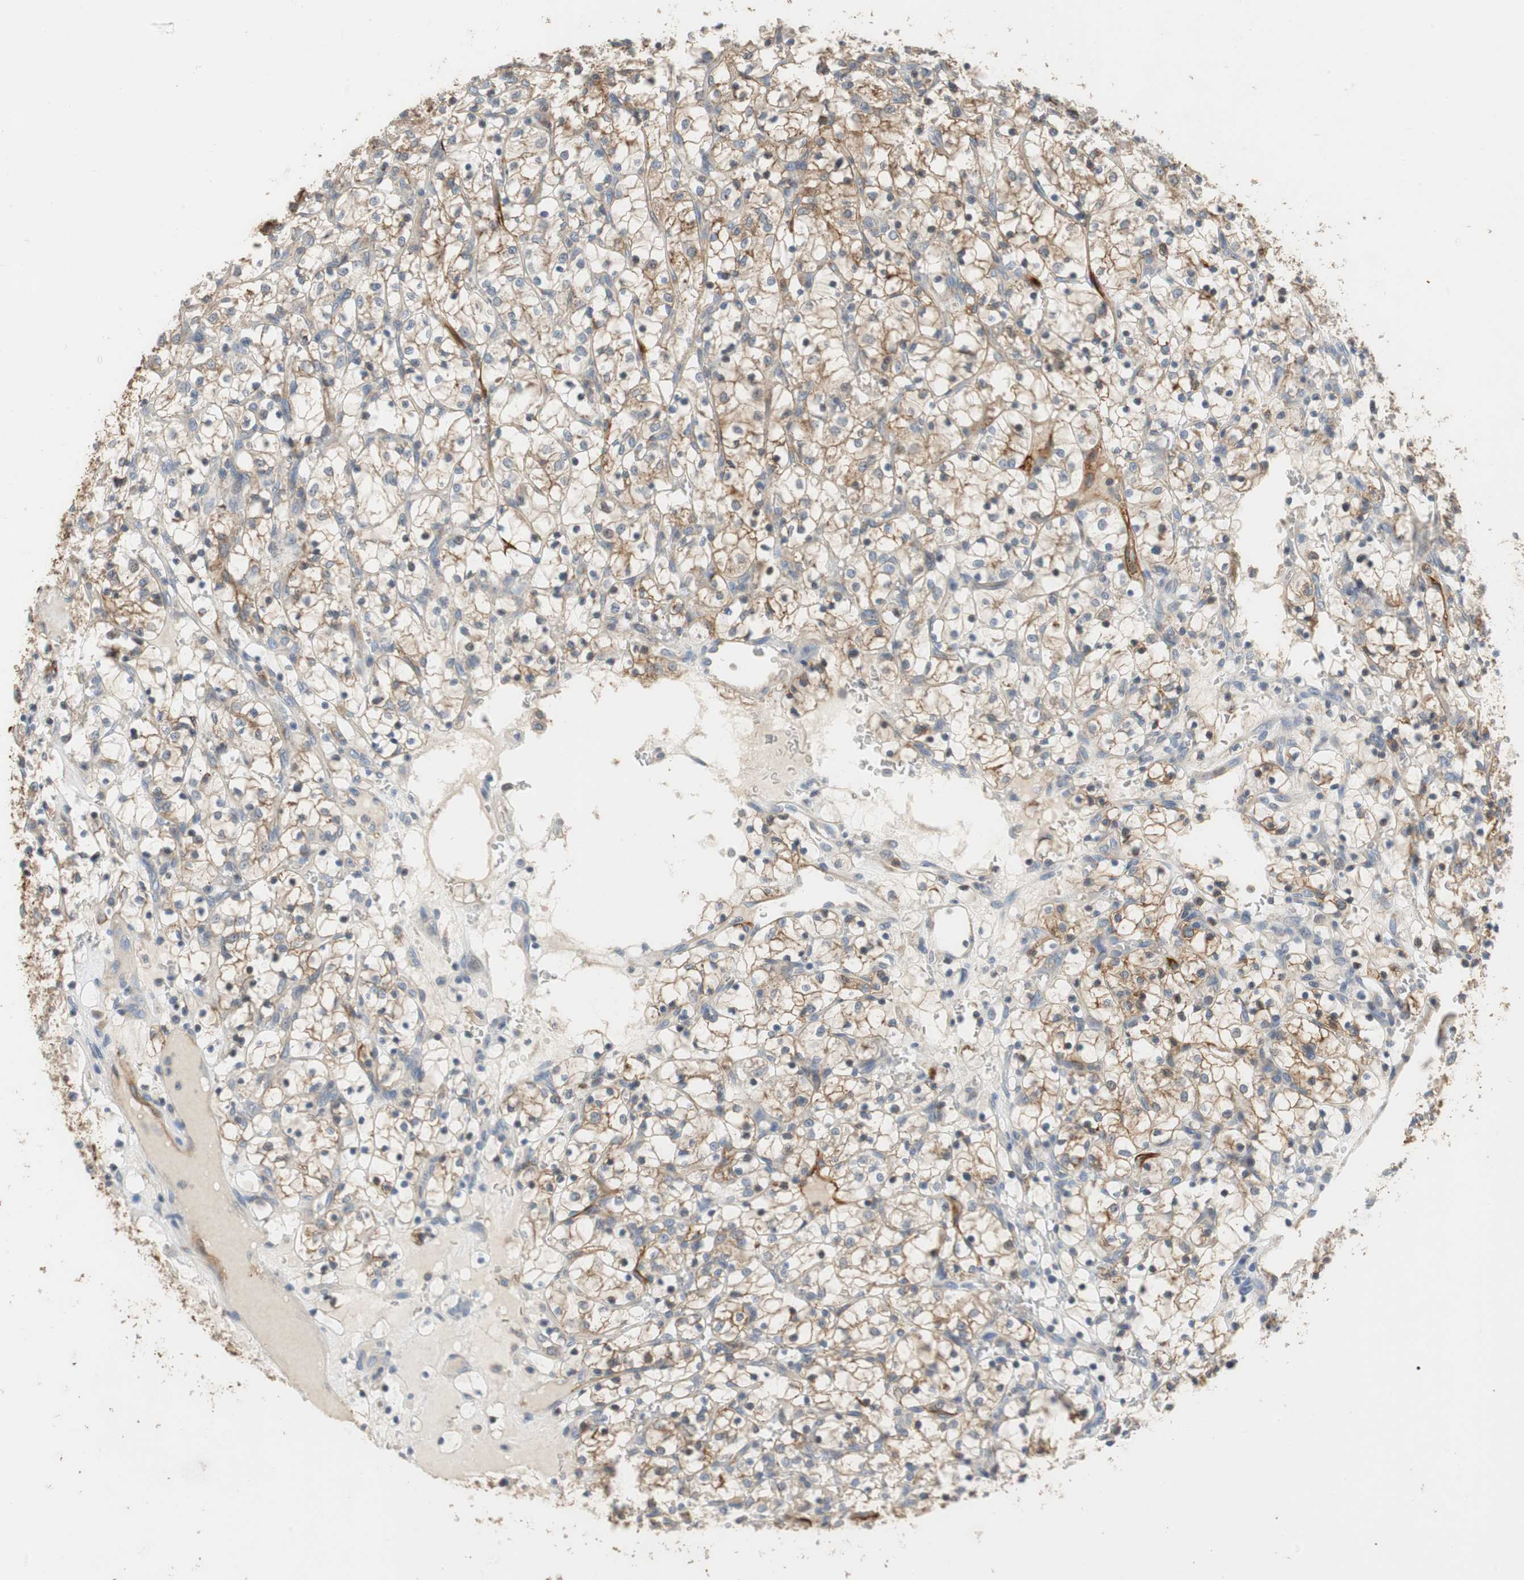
{"staining": {"intensity": "weak", "quantity": "25%-75%", "location": "cytoplasmic/membranous"}, "tissue": "renal cancer", "cell_type": "Tumor cells", "image_type": "cancer", "snomed": [{"axis": "morphology", "description": "Adenocarcinoma, NOS"}, {"axis": "topography", "description": "Kidney"}], "caption": "This is a photomicrograph of IHC staining of renal cancer (adenocarcinoma), which shows weak positivity in the cytoplasmic/membranous of tumor cells.", "gene": "ALPL", "patient": {"sex": "female", "age": 69}}